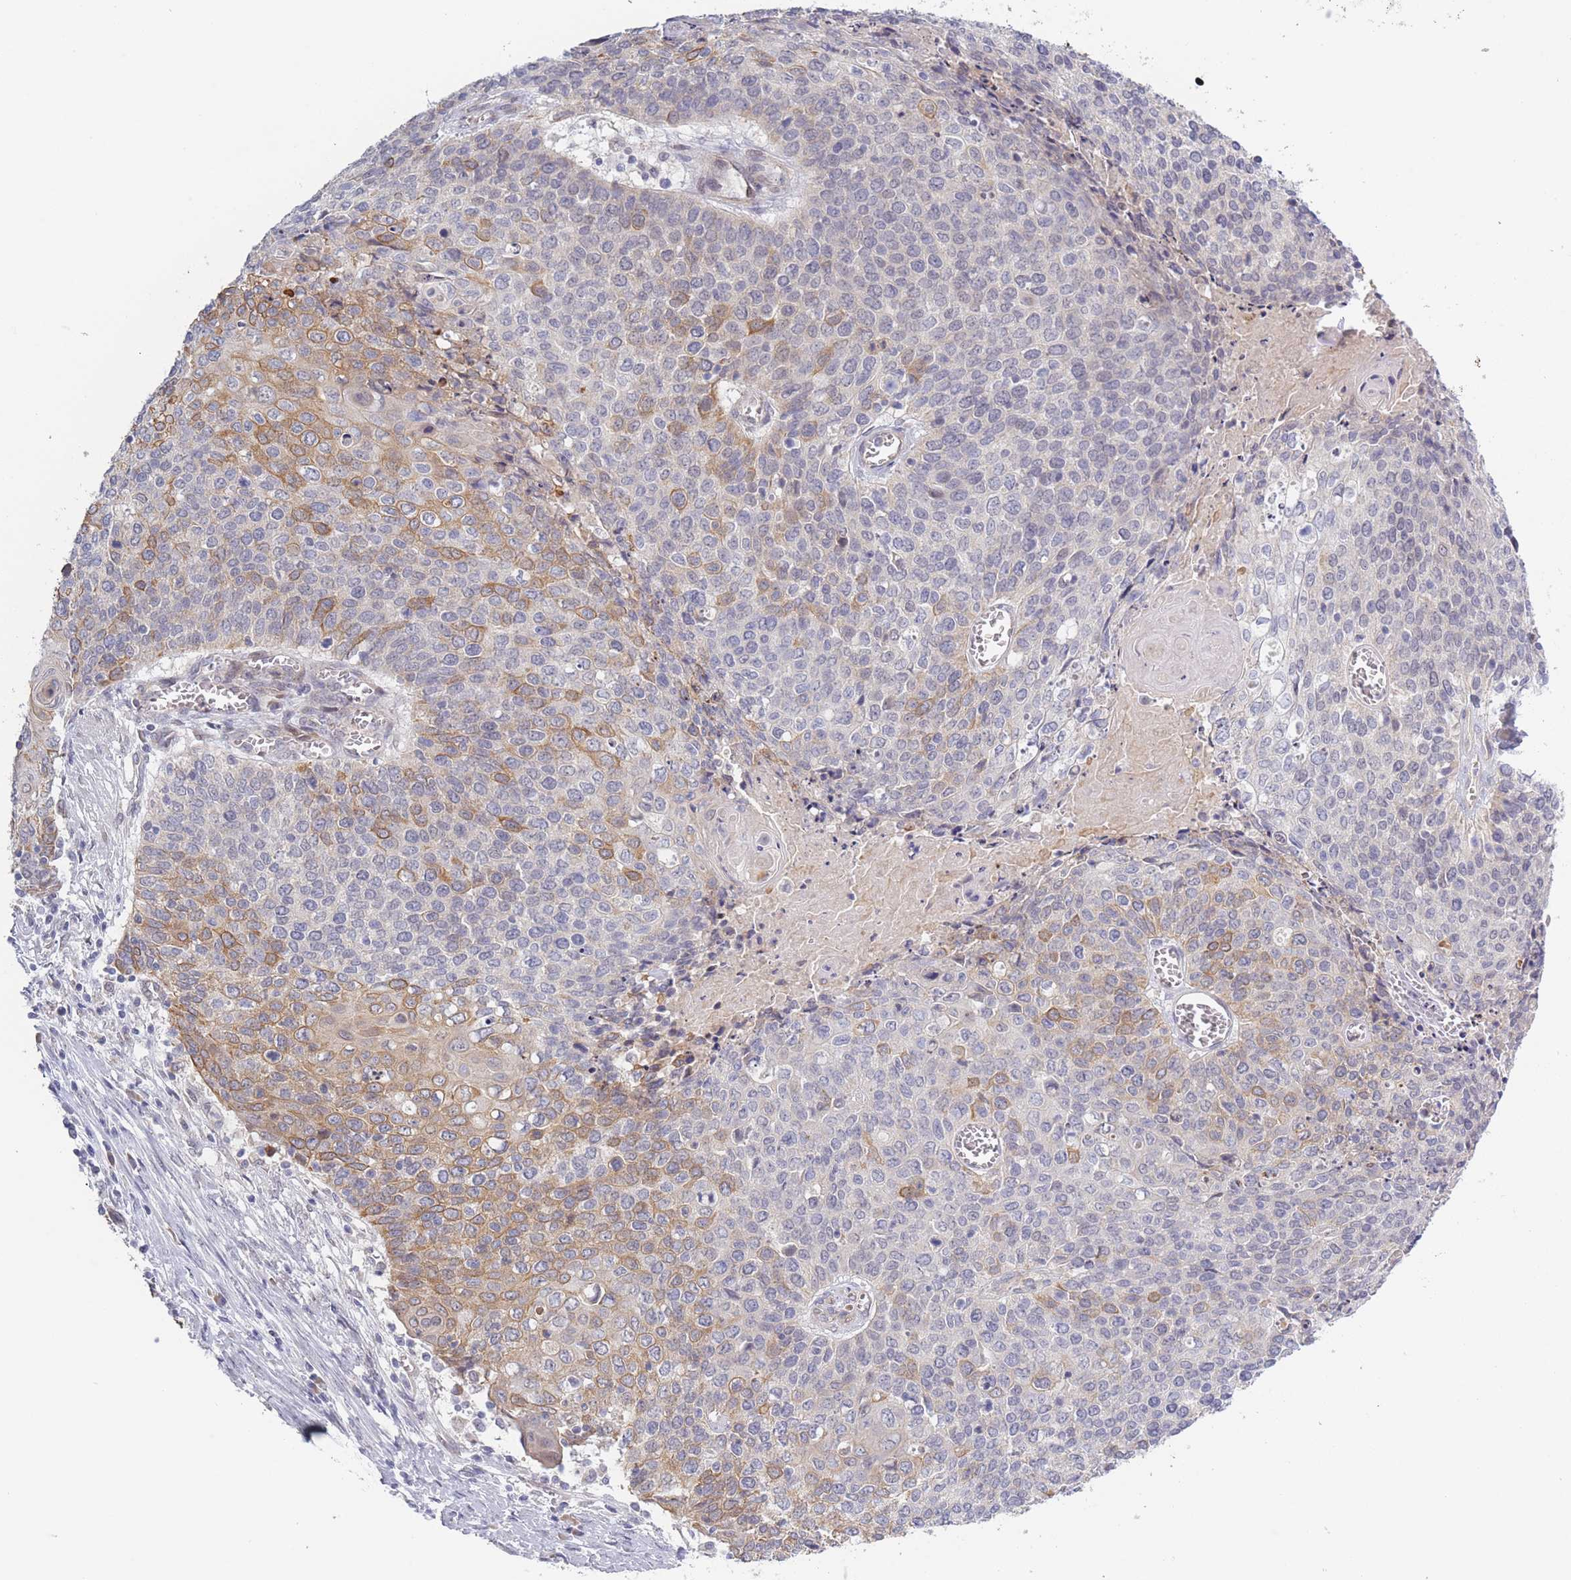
{"staining": {"intensity": "moderate", "quantity": "<25%", "location": "cytoplasmic/membranous"}, "tissue": "cervical cancer", "cell_type": "Tumor cells", "image_type": "cancer", "snomed": [{"axis": "morphology", "description": "Squamous cell carcinoma, NOS"}, {"axis": "topography", "description": "Cervix"}], "caption": "Protein staining of squamous cell carcinoma (cervical) tissue displays moderate cytoplasmic/membranous positivity in approximately <25% of tumor cells. (Stains: DAB in brown, nuclei in blue, Microscopy: brightfield microscopy at high magnification).", "gene": "FAM227B", "patient": {"sex": "female", "age": 39}}